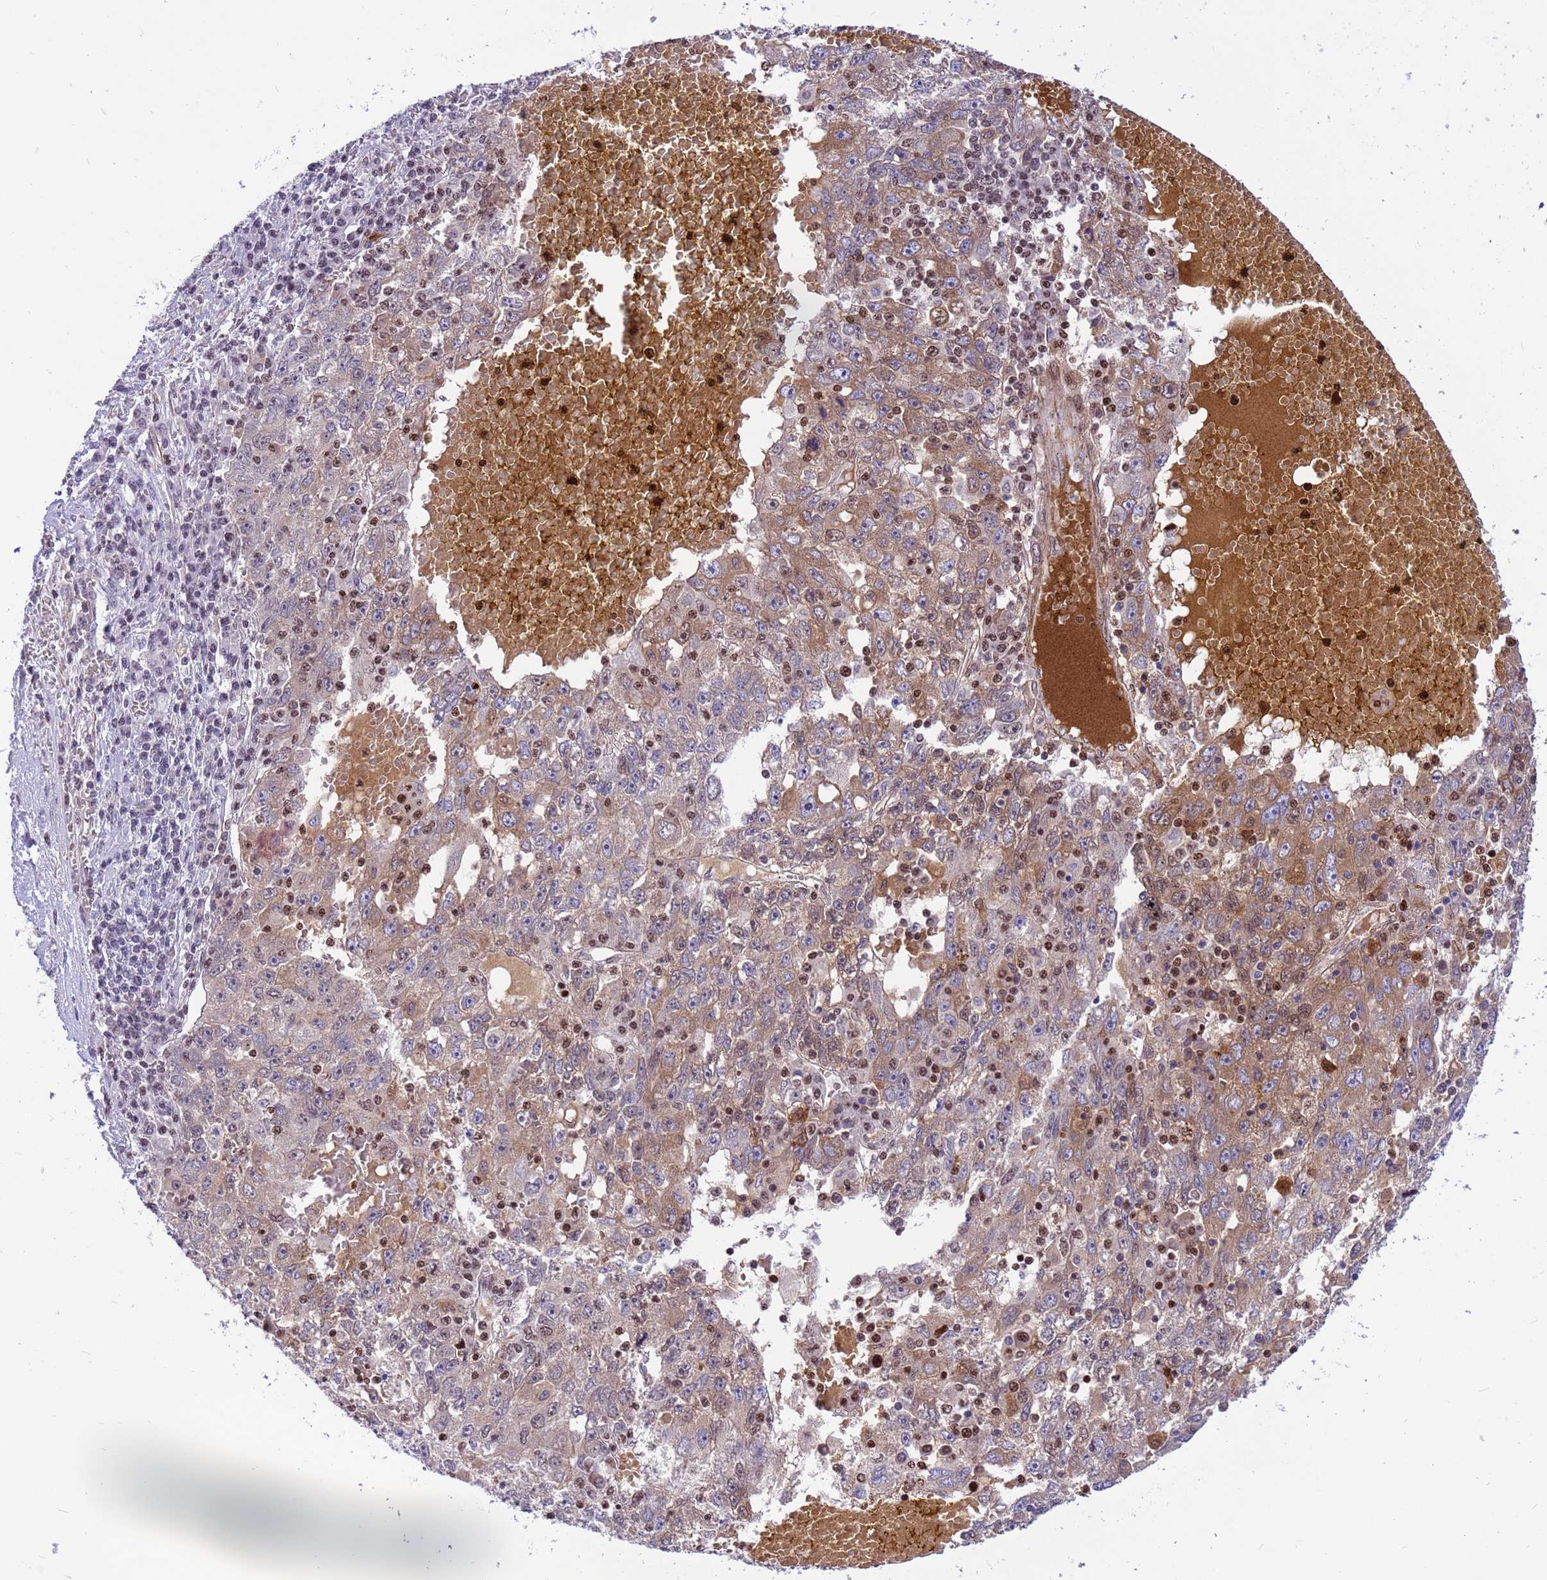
{"staining": {"intensity": "moderate", "quantity": ">75%", "location": "cytoplasmic/membranous"}, "tissue": "liver cancer", "cell_type": "Tumor cells", "image_type": "cancer", "snomed": [{"axis": "morphology", "description": "Carcinoma, Hepatocellular, NOS"}, {"axis": "topography", "description": "Liver"}], "caption": "Liver hepatocellular carcinoma was stained to show a protein in brown. There is medium levels of moderate cytoplasmic/membranous staining in about >75% of tumor cells.", "gene": "ORM1", "patient": {"sex": "male", "age": 49}}